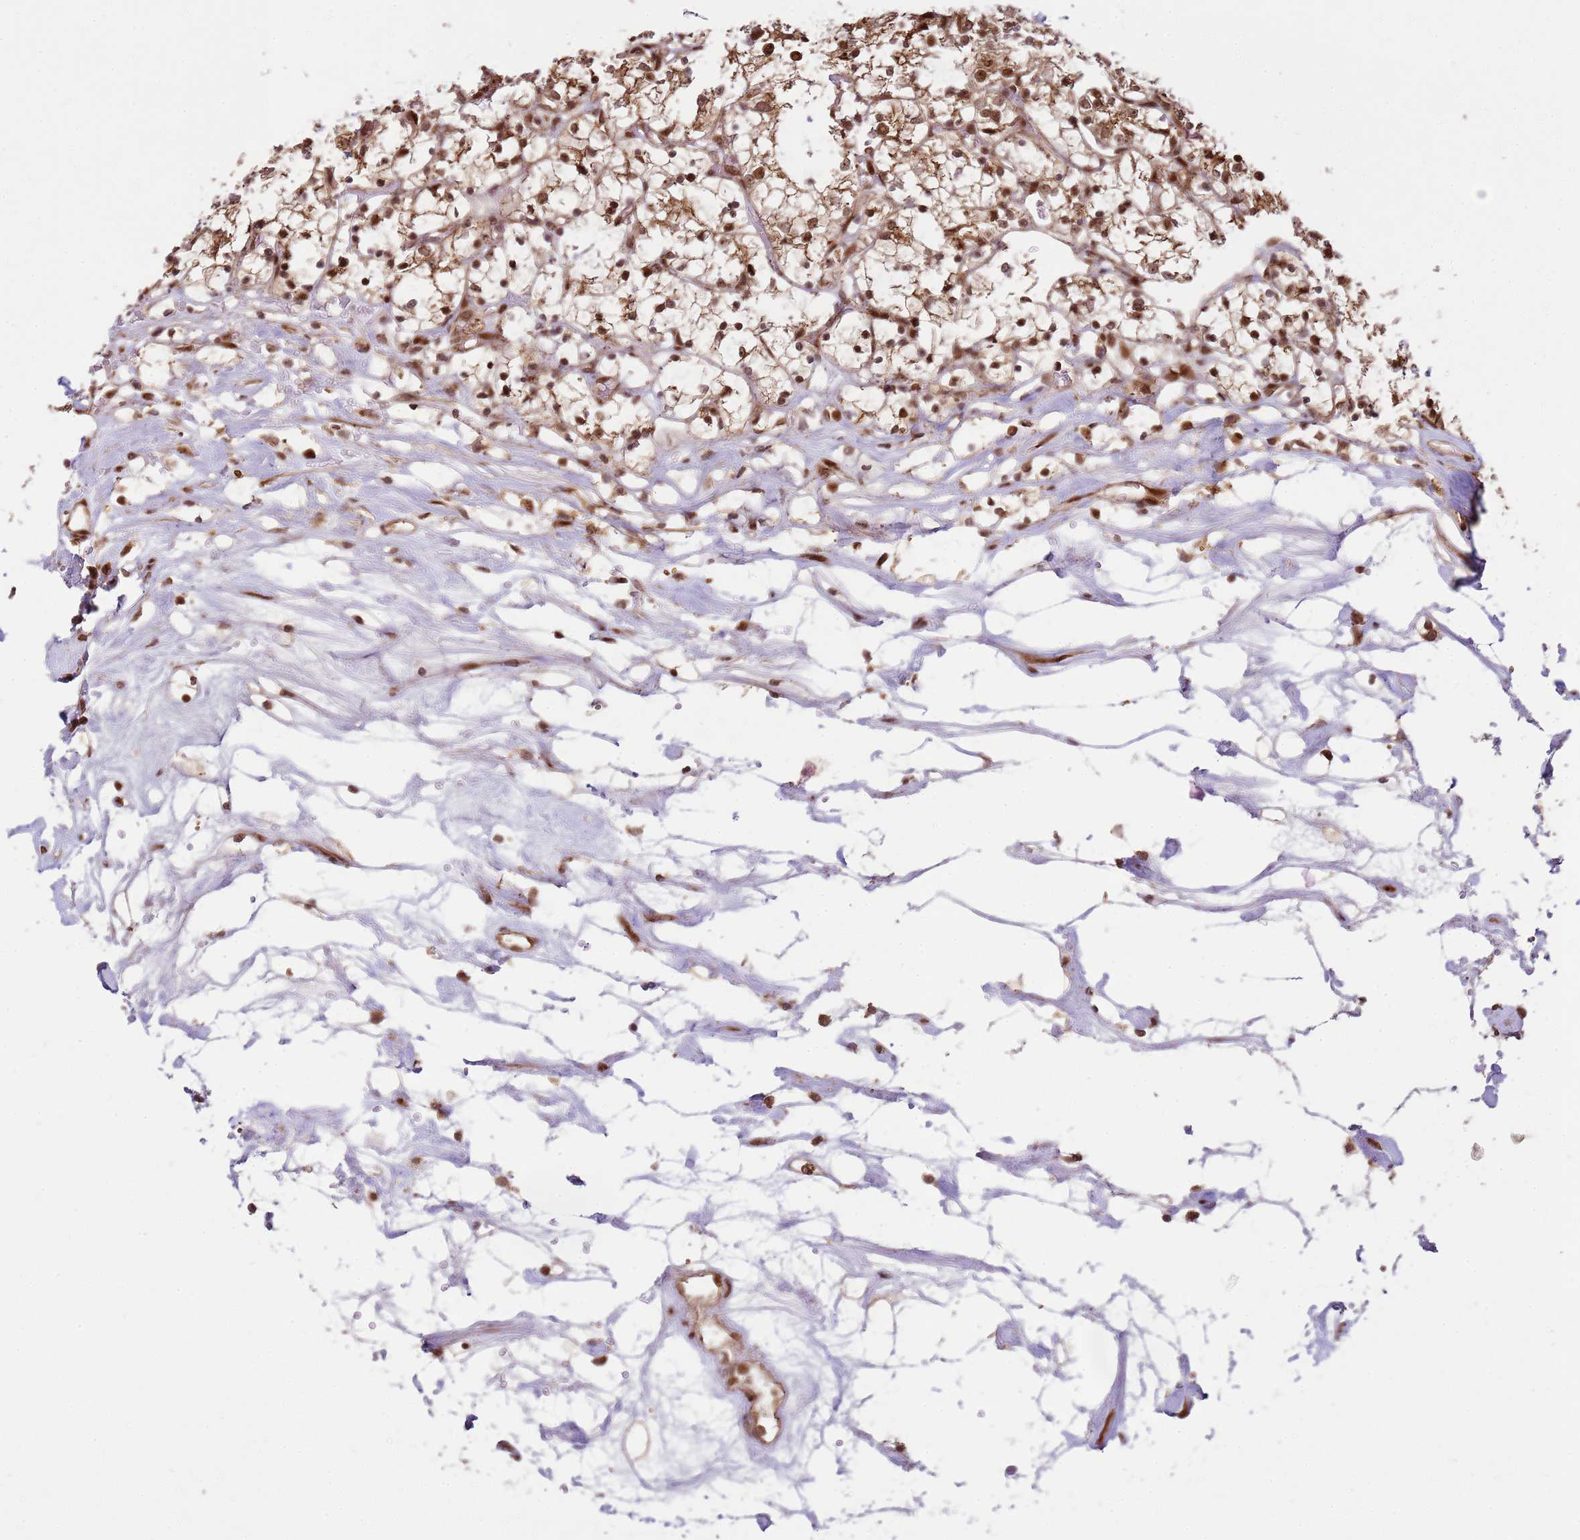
{"staining": {"intensity": "strong", "quantity": ">75%", "location": "cytoplasmic/membranous,nuclear"}, "tissue": "renal cancer", "cell_type": "Tumor cells", "image_type": "cancer", "snomed": [{"axis": "morphology", "description": "Adenocarcinoma, NOS"}, {"axis": "topography", "description": "Kidney"}], "caption": "A brown stain shows strong cytoplasmic/membranous and nuclear expression of a protein in renal cancer (adenocarcinoma) tumor cells.", "gene": "PEX14", "patient": {"sex": "female", "age": 69}}